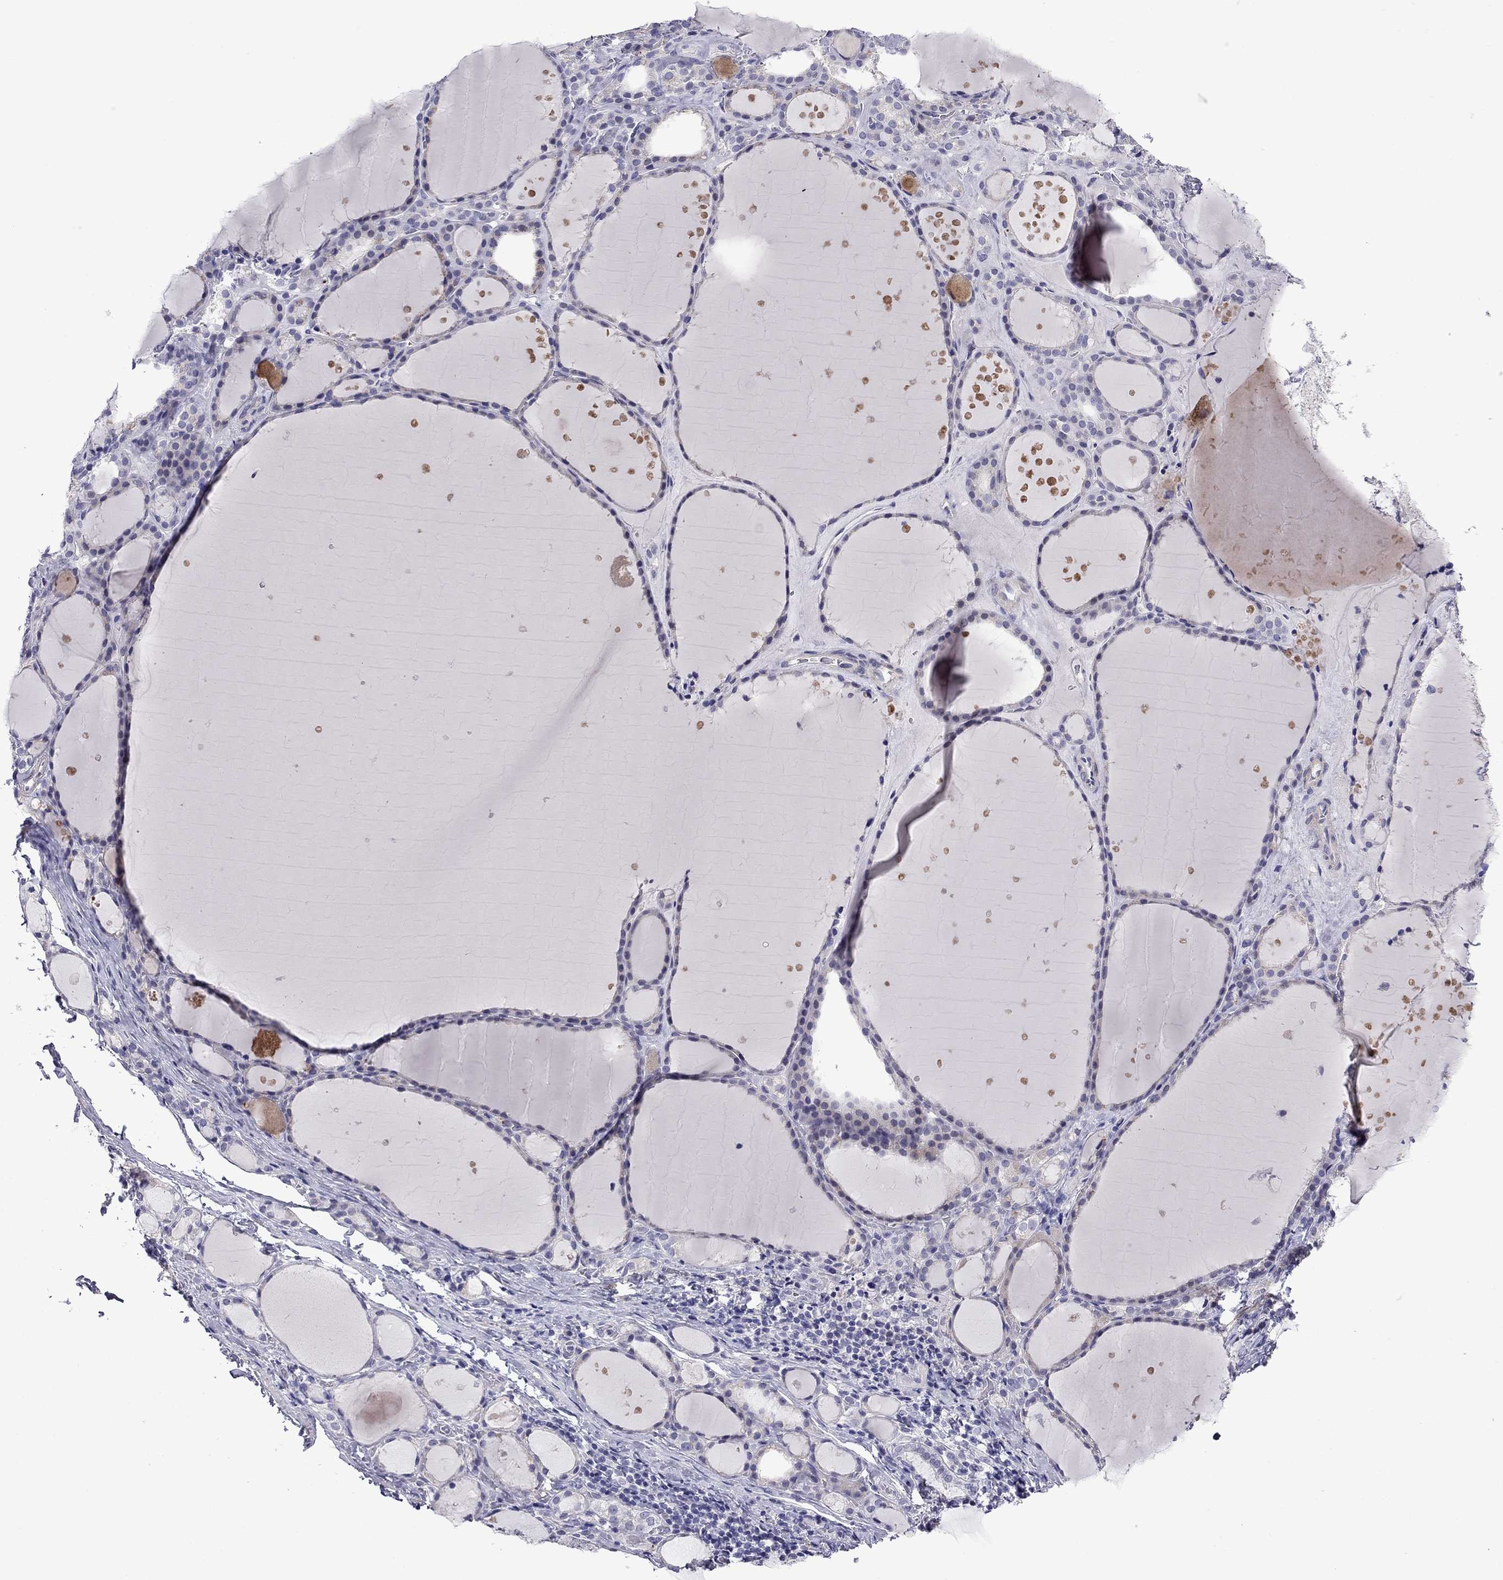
{"staining": {"intensity": "negative", "quantity": "none", "location": "none"}, "tissue": "thyroid gland", "cell_type": "Glandular cells", "image_type": "normal", "snomed": [{"axis": "morphology", "description": "Normal tissue, NOS"}, {"axis": "topography", "description": "Thyroid gland"}], "caption": "Immunohistochemistry (IHC) of unremarkable human thyroid gland shows no positivity in glandular cells. Nuclei are stained in blue.", "gene": "STAR", "patient": {"sex": "male", "age": 68}}